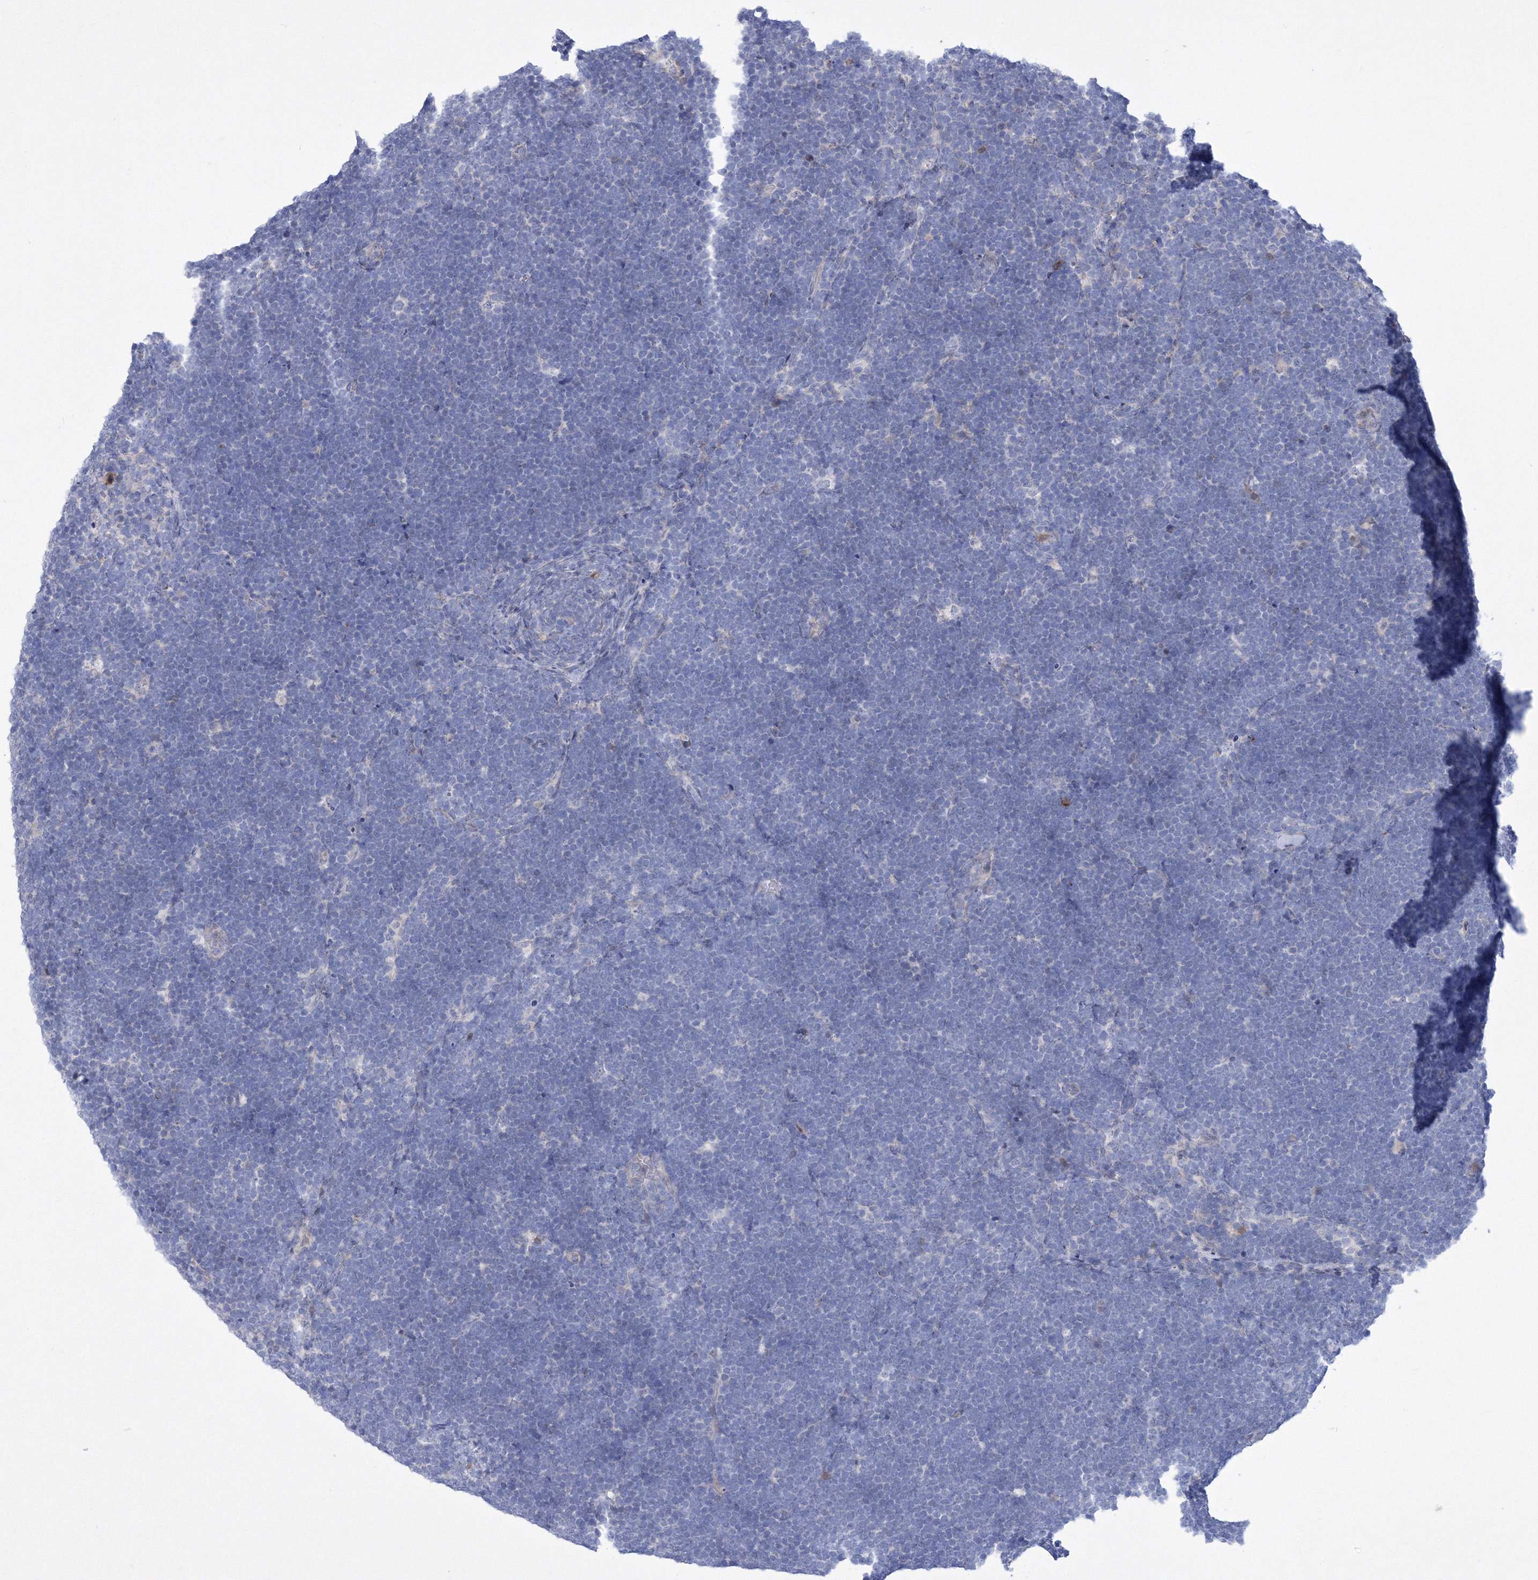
{"staining": {"intensity": "negative", "quantity": "none", "location": "none"}, "tissue": "lymphoma", "cell_type": "Tumor cells", "image_type": "cancer", "snomed": [{"axis": "morphology", "description": "Malignant lymphoma, non-Hodgkin's type, High grade"}, {"axis": "topography", "description": "Lymph node"}], "caption": "Protein analysis of high-grade malignant lymphoma, non-Hodgkin's type reveals no significant positivity in tumor cells.", "gene": "RNPEPL1", "patient": {"sex": "male", "age": 13}}